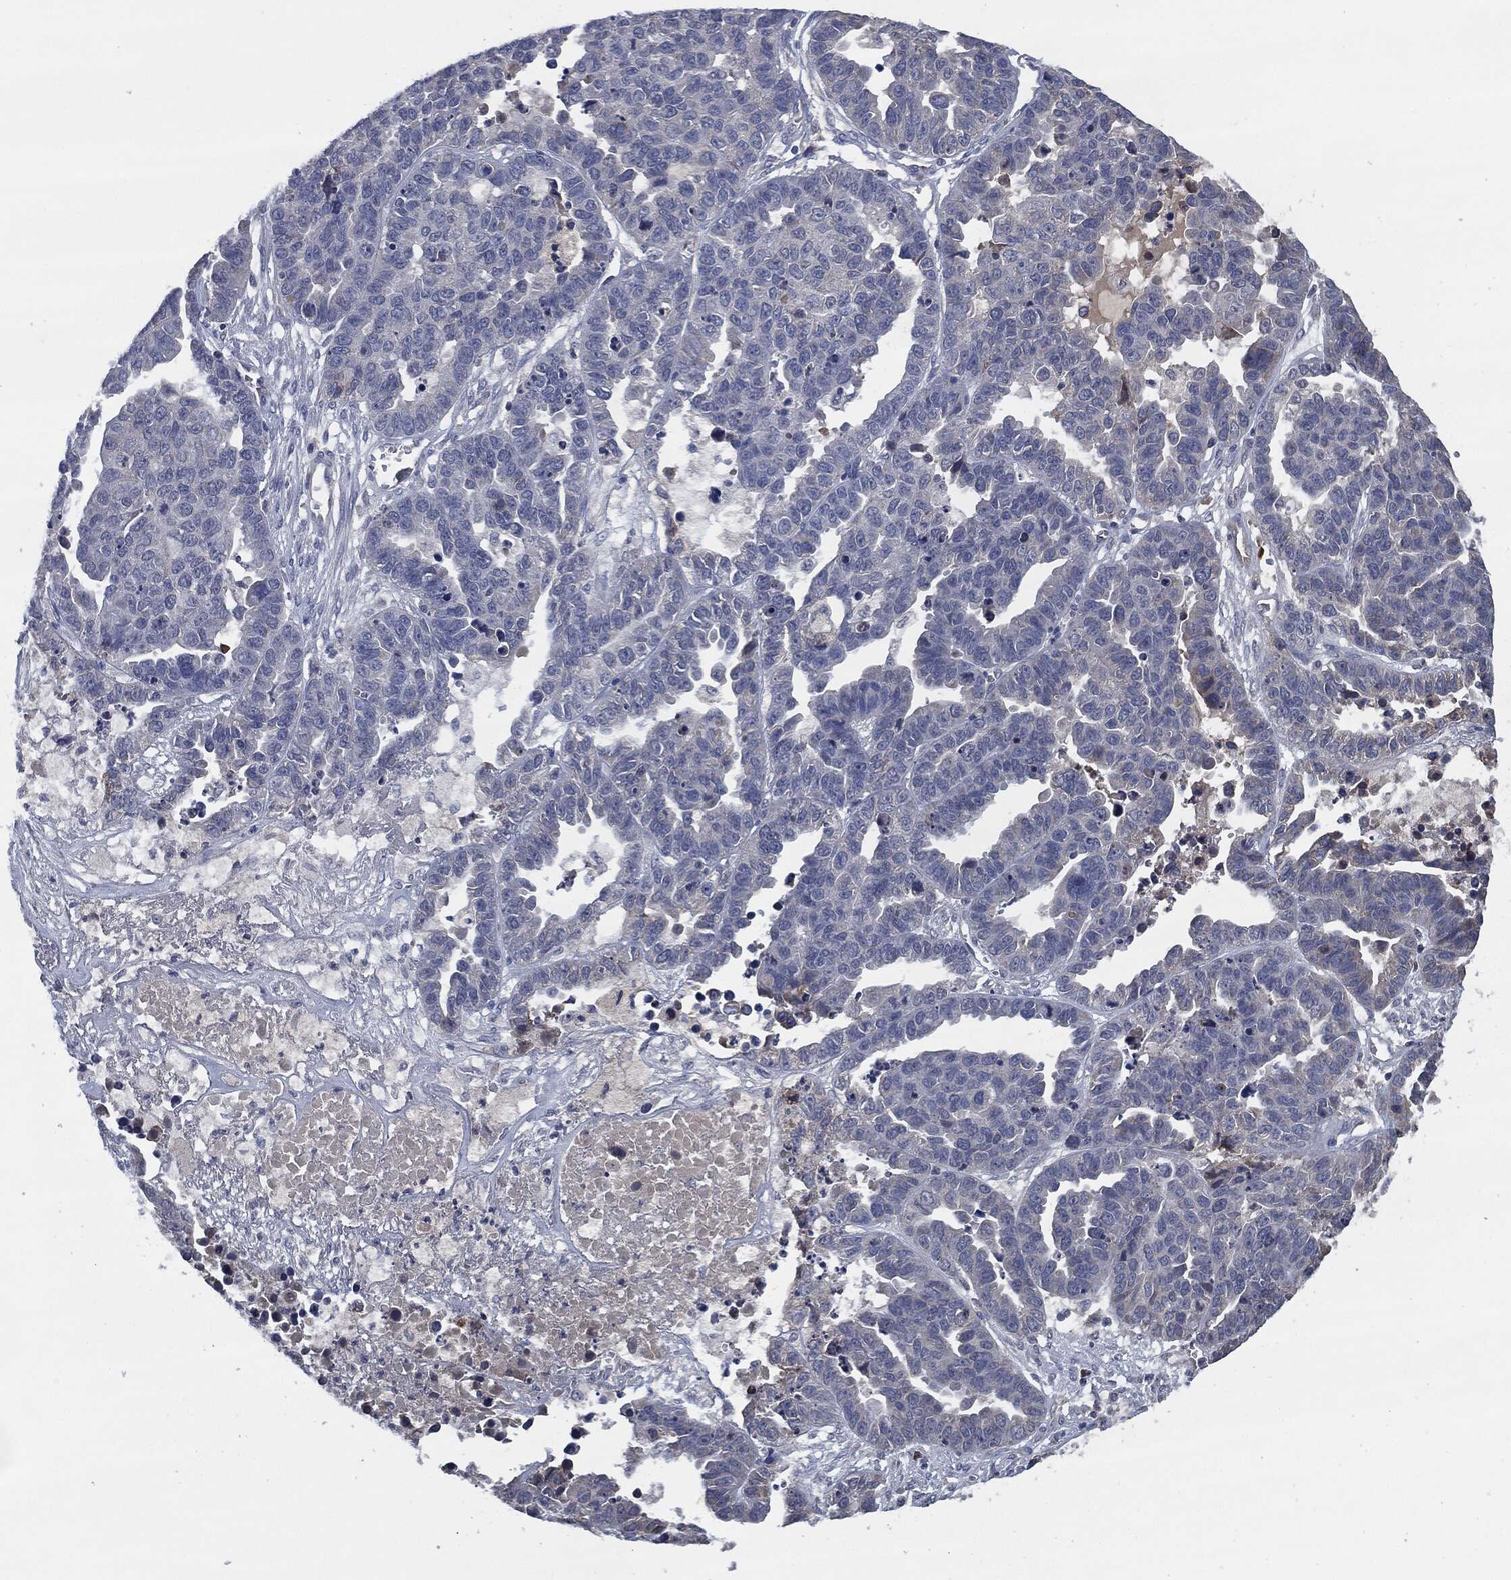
{"staining": {"intensity": "negative", "quantity": "none", "location": "none"}, "tissue": "ovarian cancer", "cell_type": "Tumor cells", "image_type": "cancer", "snomed": [{"axis": "morphology", "description": "Cystadenocarcinoma, serous, NOS"}, {"axis": "topography", "description": "Ovary"}], "caption": "Tumor cells show no significant protein staining in serous cystadenocarcinoma (ovarian).", "gene": "IL2RG", "patient": {"sex": "female", "age": 87}}